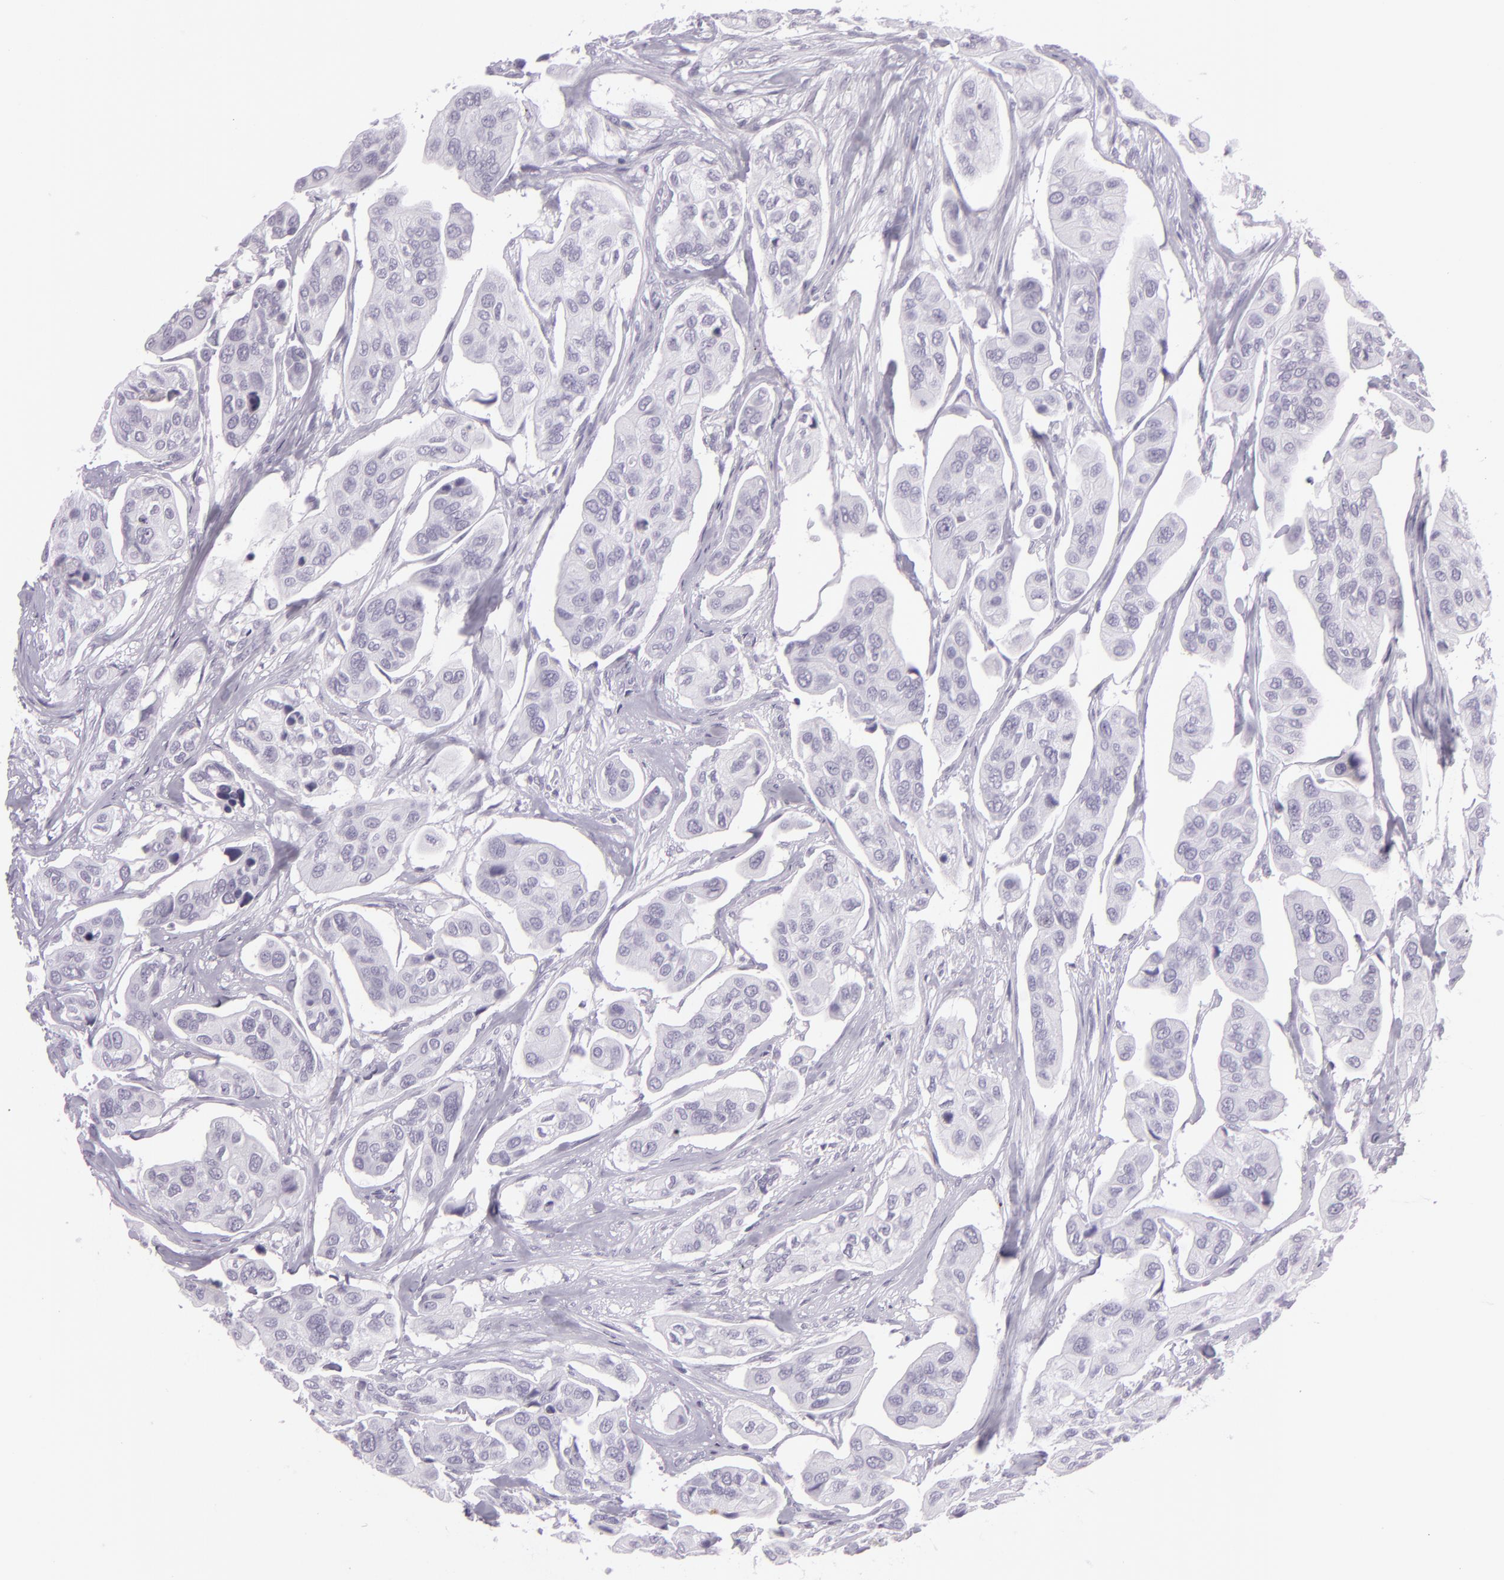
{"staining": {"intensity": "negative", "quantity": "none", "location": "none"}, "tissue": "urothelial cancer", "cell_type": "Tumor cells", "image_type": "cancer", "snomed": [{"axis": "morphology", "description": "Adenocarcinoma, NOS"}, {"axis": "topography", "description": "Urinary bladder"}], "caption": "Micrograph shows no significant protein expression in tumor cells of adenocarcinoma.", "gene": "MUC6", "patient": {"sex": "male", "age": 61}}